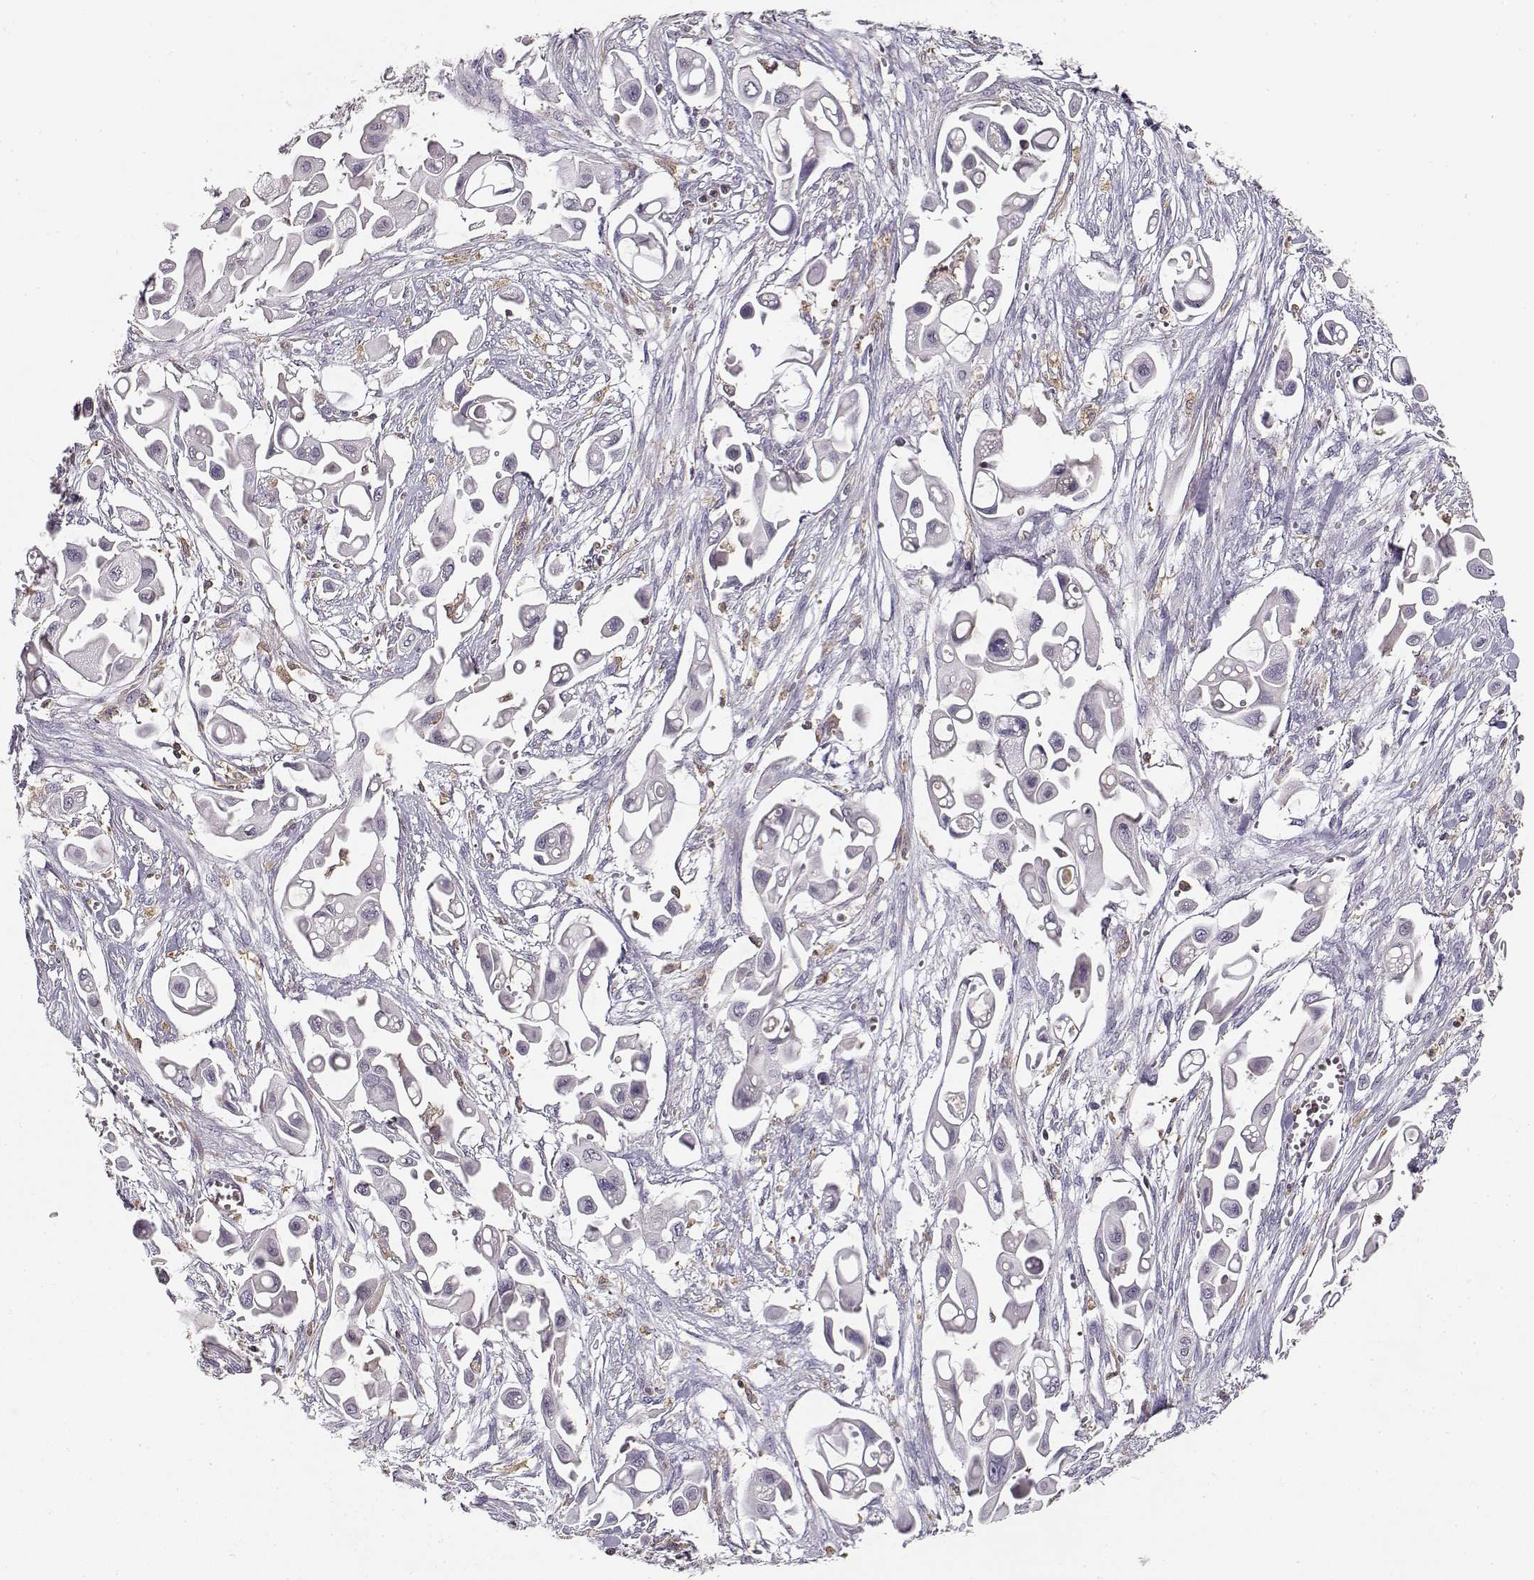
{"staining": {"intensity": "negative", "quantity": "none", "location": "none"}, "tissue": "pancreatic cancer", "cell_type": "Tumor cells", "image_type": "cancer", "snomed": [{"axis": "morphology", "description": "Adenocarcinoma, NOS"}, {"axis": "topography", "description": "Pancreas"}], "caption": "A high-resolution histopathology image shows immunohistochemistry staining of adenocarcinoma (pancreatic), which shows no significant expression in tumor cells.", "gene": "VAV1", "patient": {"sex": "male", "age": 50}}